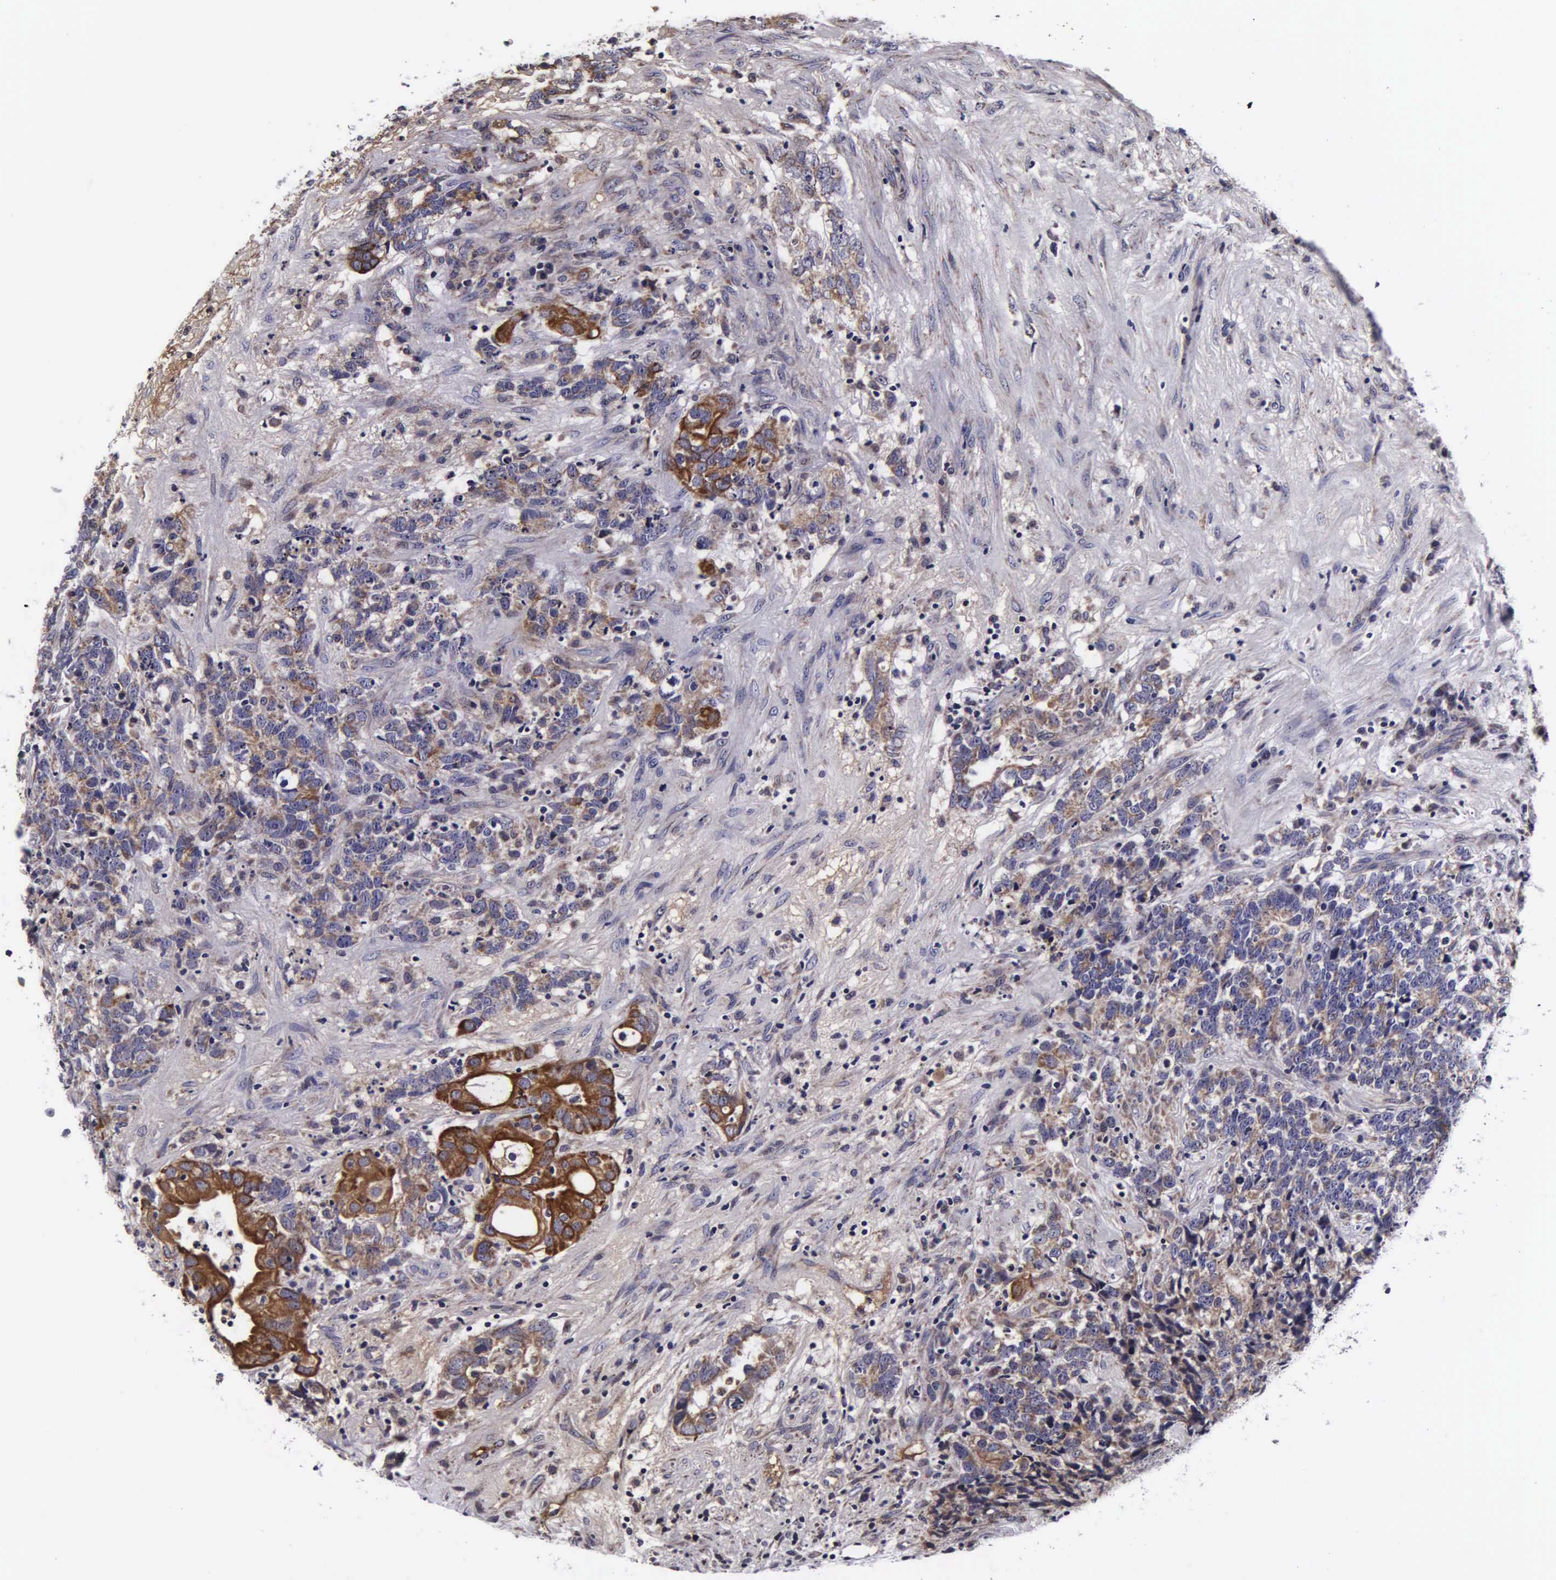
{"staining": {"intensity": "moderate", "quantity": "25%-75%", "location": "cytoplasmic/membranous"}, "tissue": "testis cancer", "cell_type": "Tumor cells", "image_type": "cancer", "snomed": [{"axis": "morphology", "description": "Carcinoma, Embryonal, NOS"}, {"axis": "topography", "description": "Testis"}], "caption": "A brown stain shows moderate cytoplasmic/membranous positivity of a protein in human embryonal carcinoma (testis) tumor cells.", "gene": "PSMA3", "patient": {"sex": "male", "age": 26}}